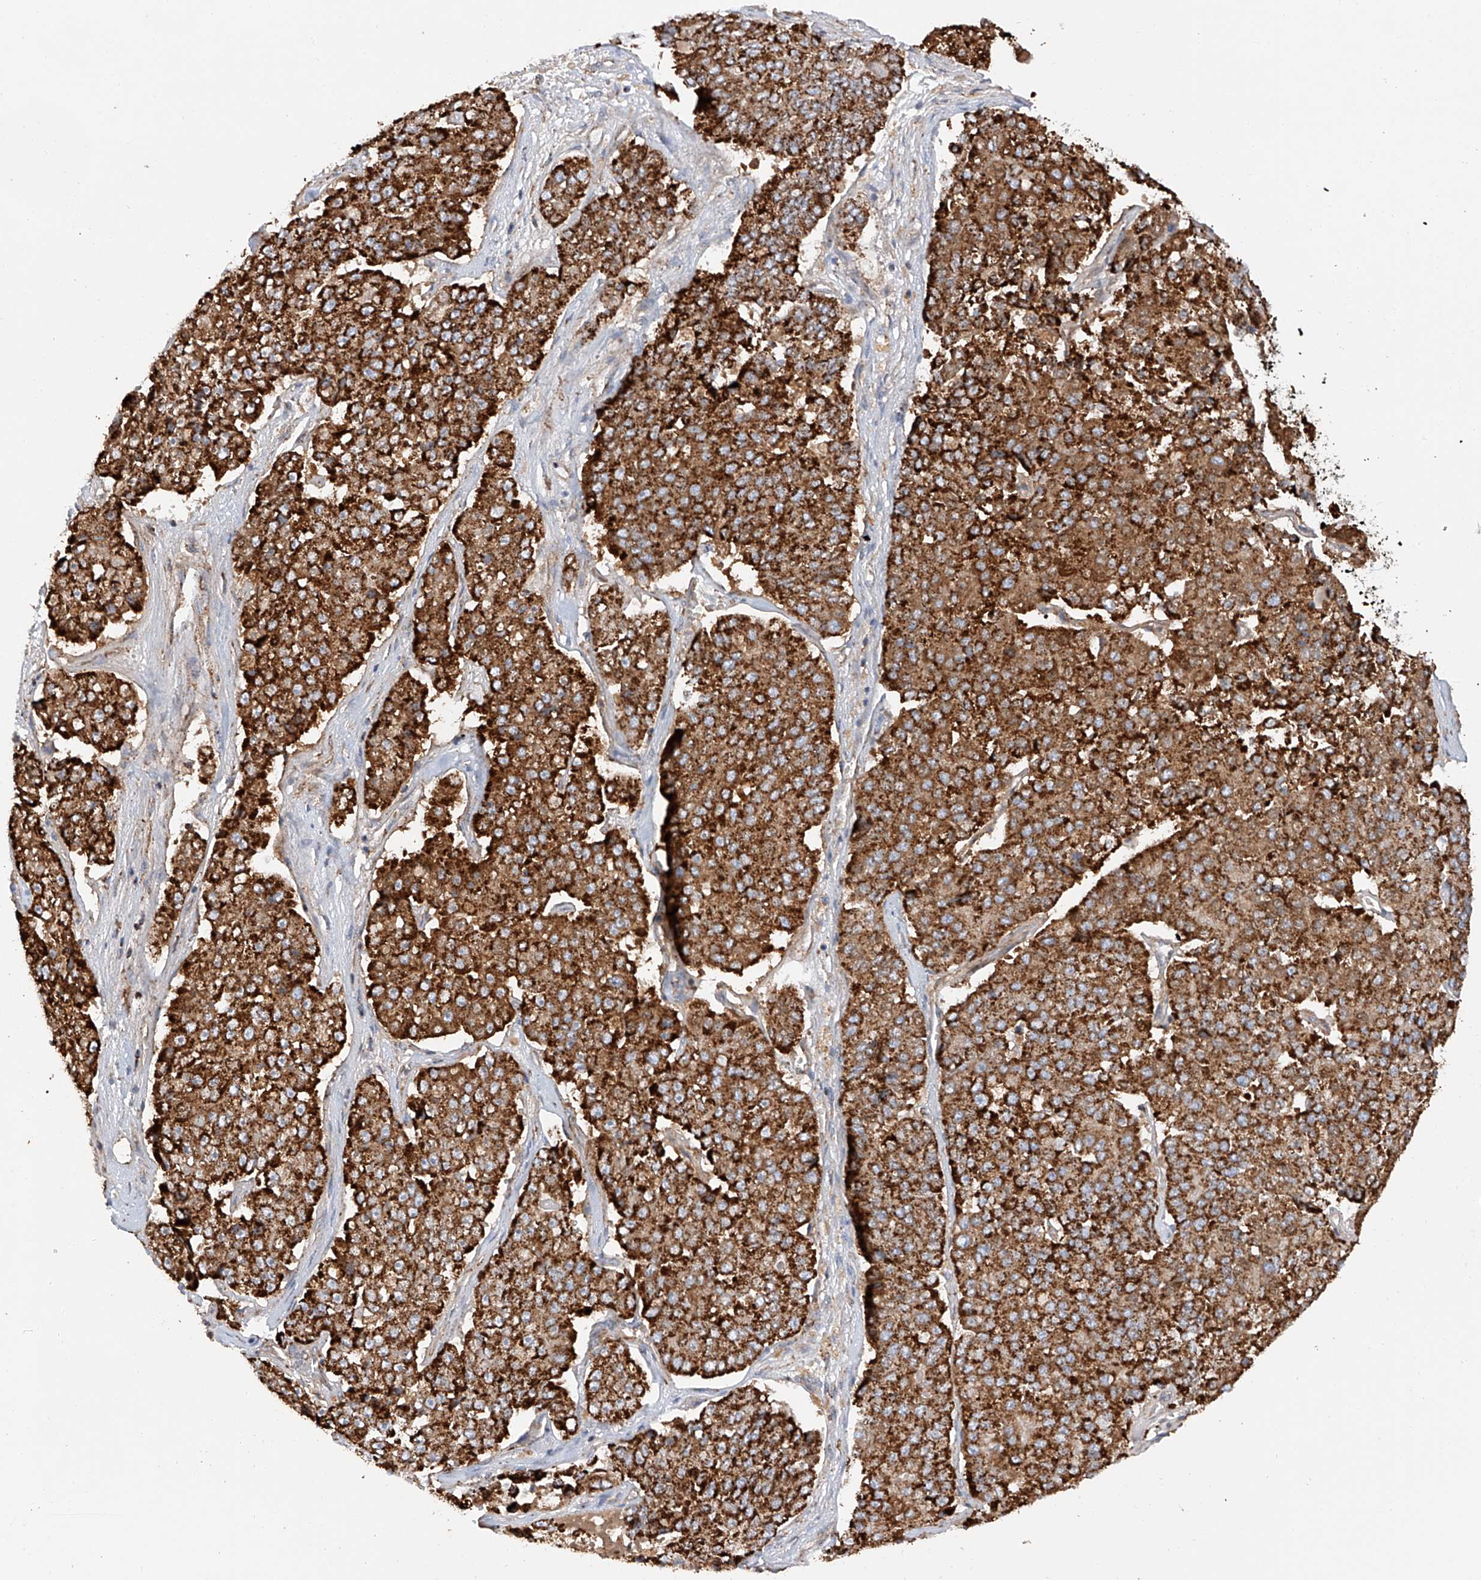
{"staining": {"intensity": "strong", "quantity": ">75%", "location": "cytoplasmic/membranous"}, "tissue": "pancreatic cancer", "cell_type": "Tumor cells", "image_type": "cancer", "snomed": [{"axis": "morphology", "description": "Adenocarcinoma, NOS"}, {"axis": "topography", "description": "Pancreas"}], "caption": "Immunohistochemistry (IHC) of pancreatic adenocarcinoma reveals high levels of strong cytoplasmic/membranous expression in approximately >75% of tumor cells.", "gene": "TTC27", "patient": {"sex": "male", "age": 50}}